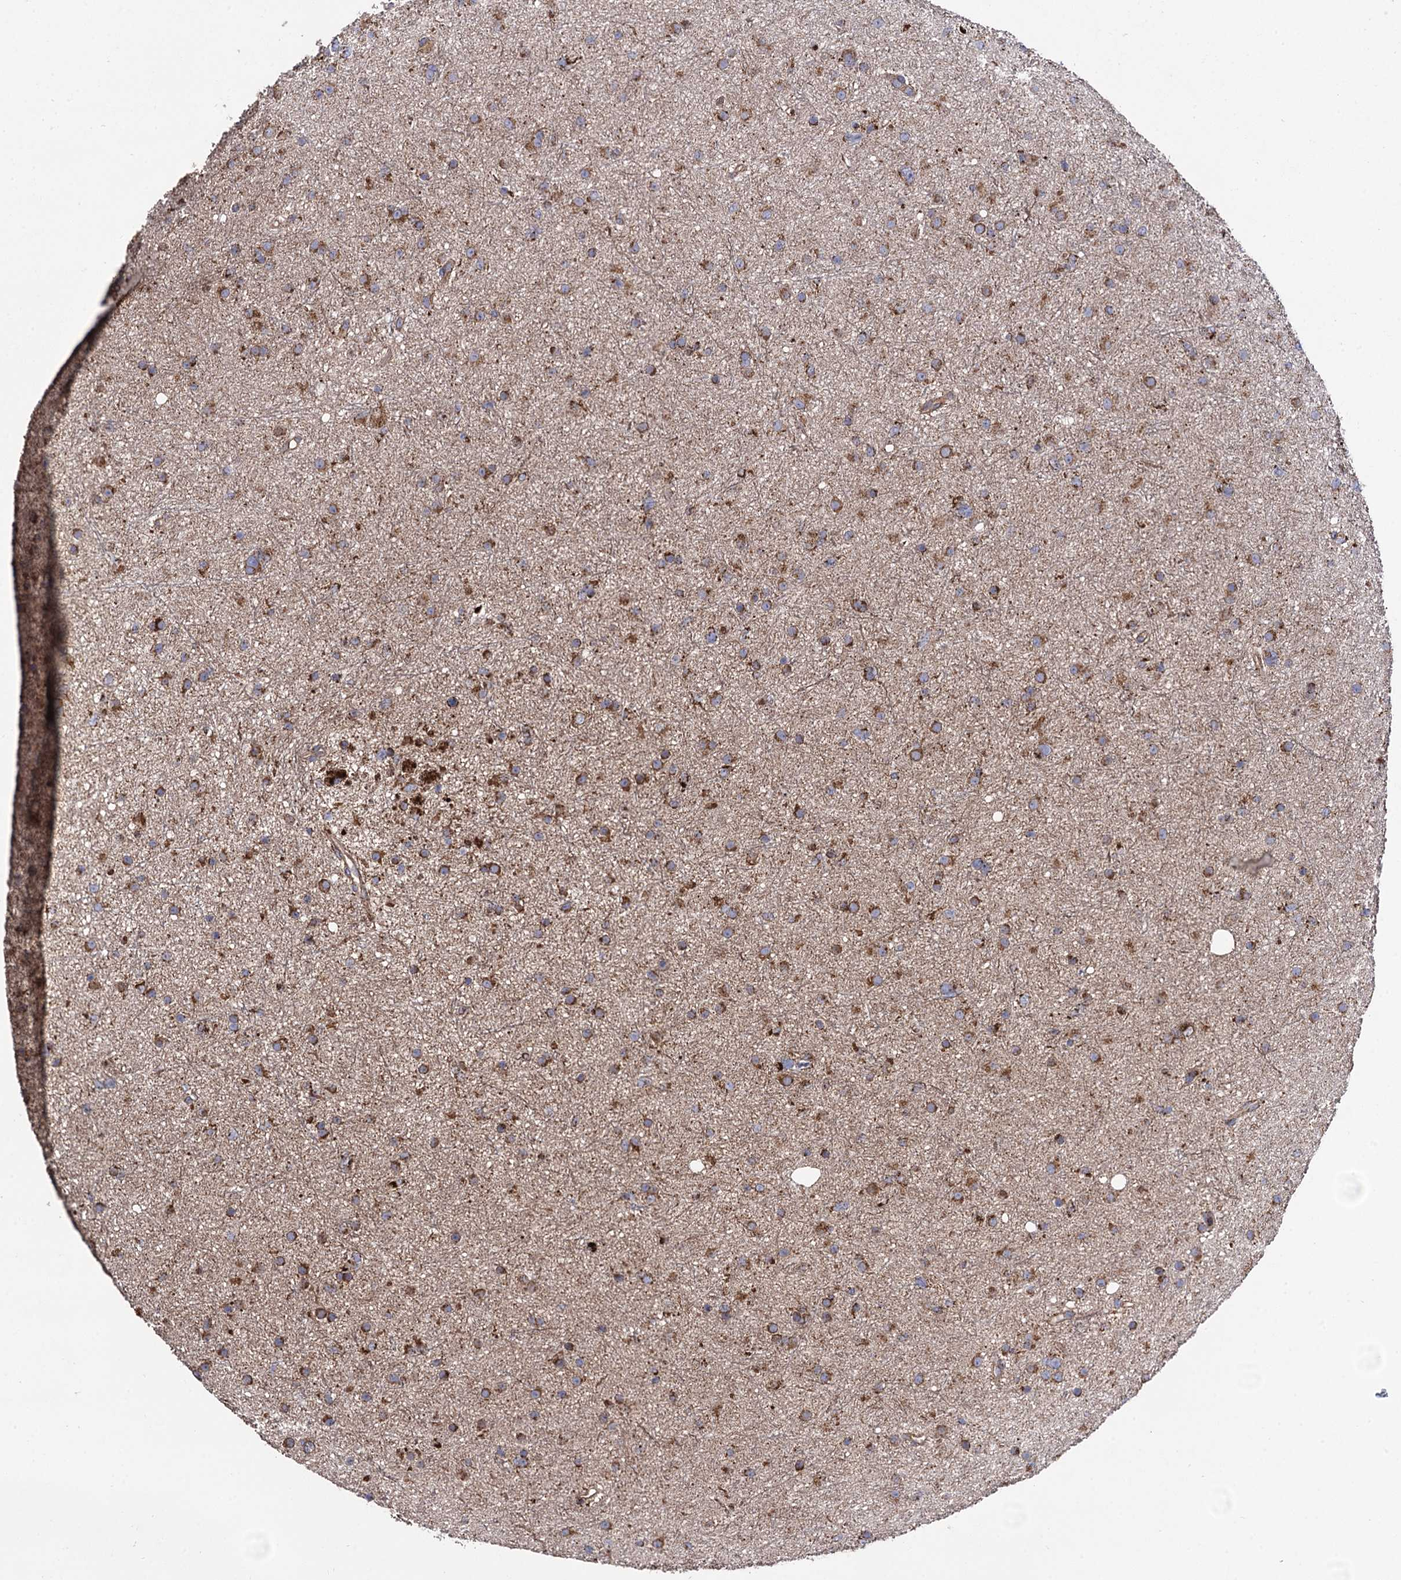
{"staining": {"intensity": "moderate", "quantity": ">75%", "location": "cytoplasmic/membranous"}, "tissue": "glioma", "cell_type": "Tumor cells", "image_type": "cancer", "snomed": [{"axis": "morphology", "description": "Glioma, malignant, Low grade"}, {"axis": "topography", "description": "Cerebral cortex"}], "caption": "Immunohistochemistry (IHC) staining of glioma, which reveals medium levels of moderate cytoplasmic/membranous expression in about >75% of tumor cells indicating moderate cytoplasmic/membranous protein staining. The staining was performed using DAB (brown) for protein detection and nuclei were counterstained in hematoxylin (blue).", "gene": "IQCH", "patient": {"sex": "female", "age": 39}}